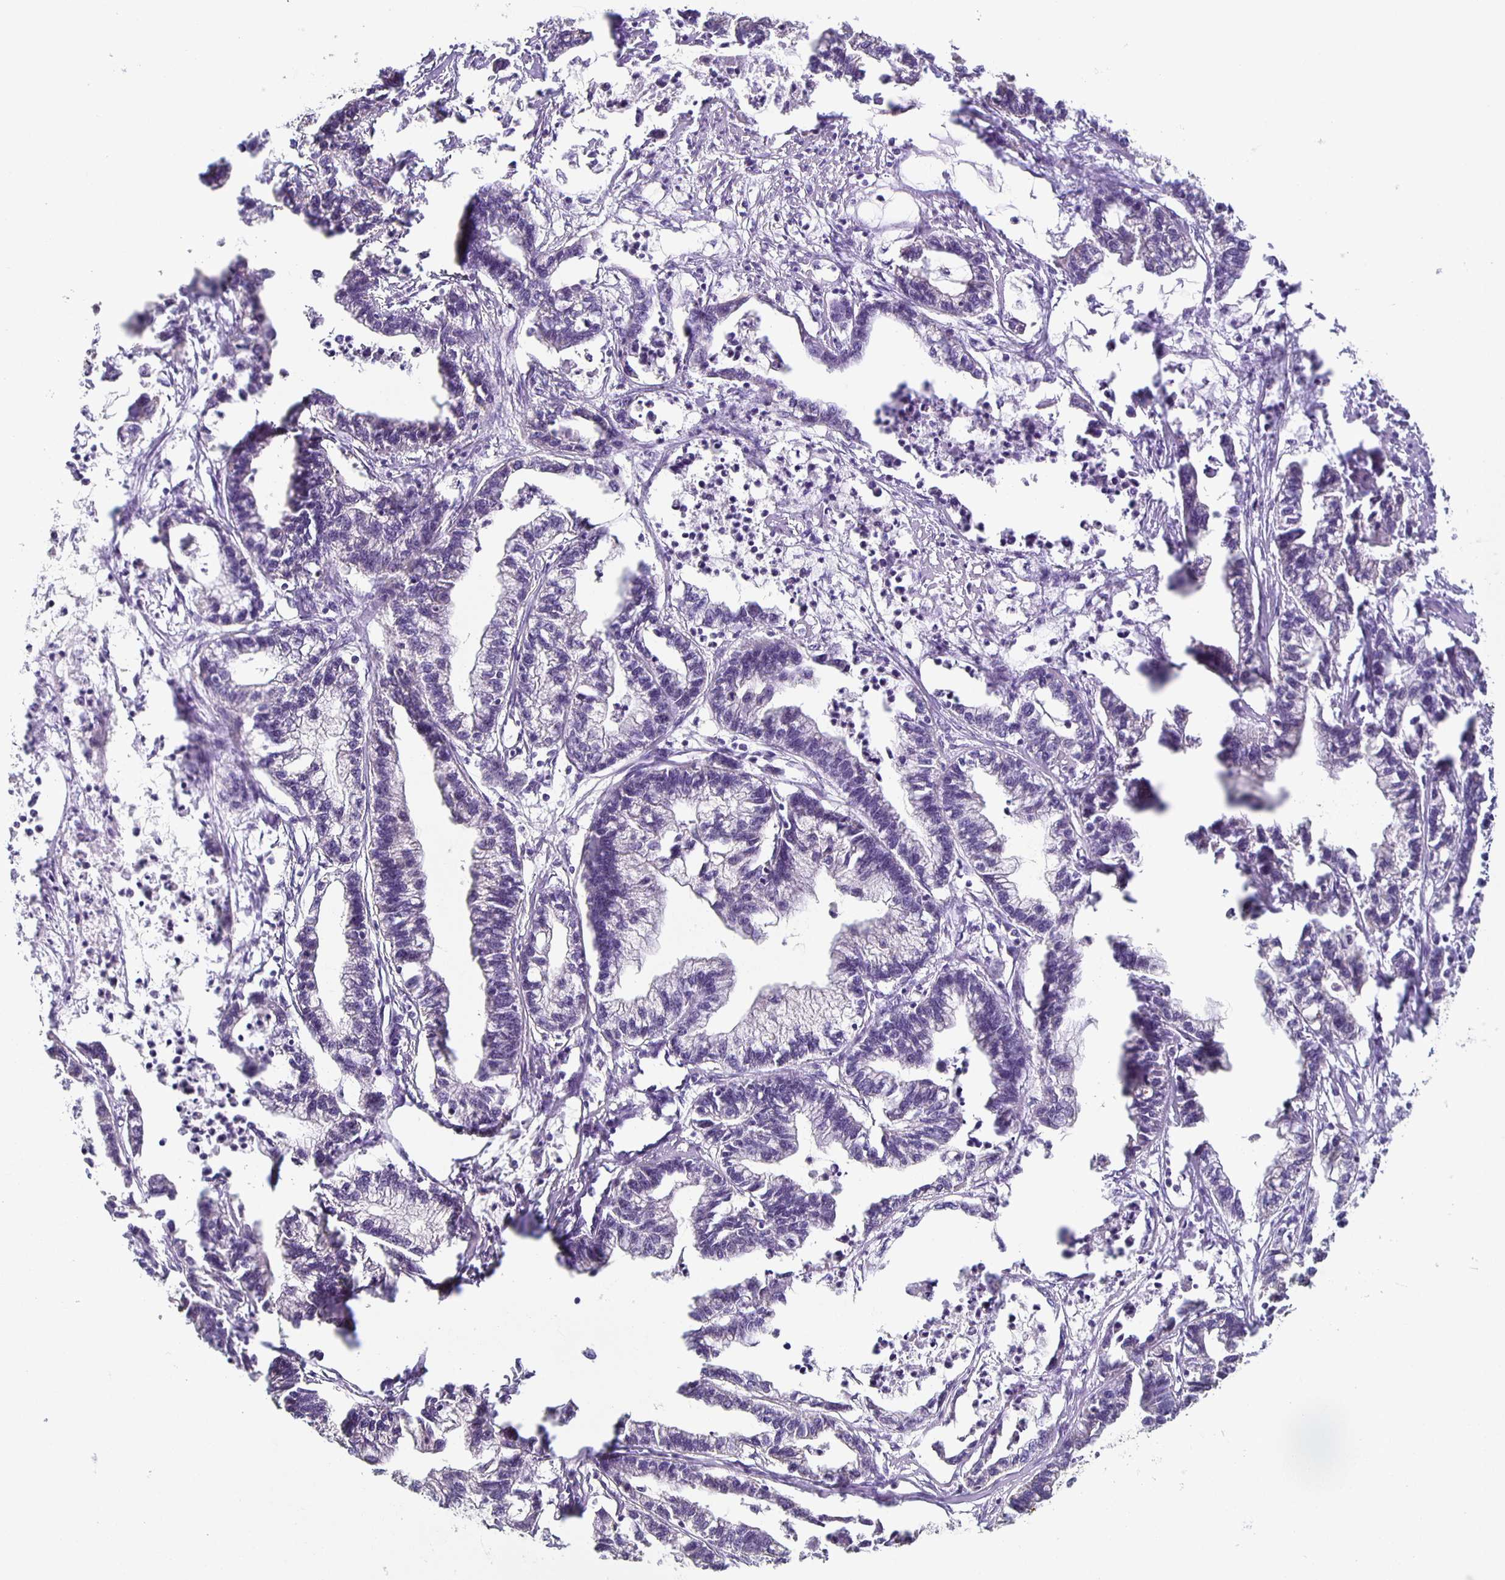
{"staining": {"intensity": "negative", "quantity": "none", "location": "none"}, "tissue": "stomach cancer", "cell_type": "Tumor cells", "image_type": "cancer", "snomed": [{"axis": "morphology", "description": "Adenocarcinoma, NOS"}, {"axis": "topography", "description": "Stomach"}], "caption": "Immunohistochemistry (IHC) of human stomach adenocarcinoma reveals no staining in tumor cells.", "gene": "TPPP", "patient": {"sex": "male", "age": 83}}